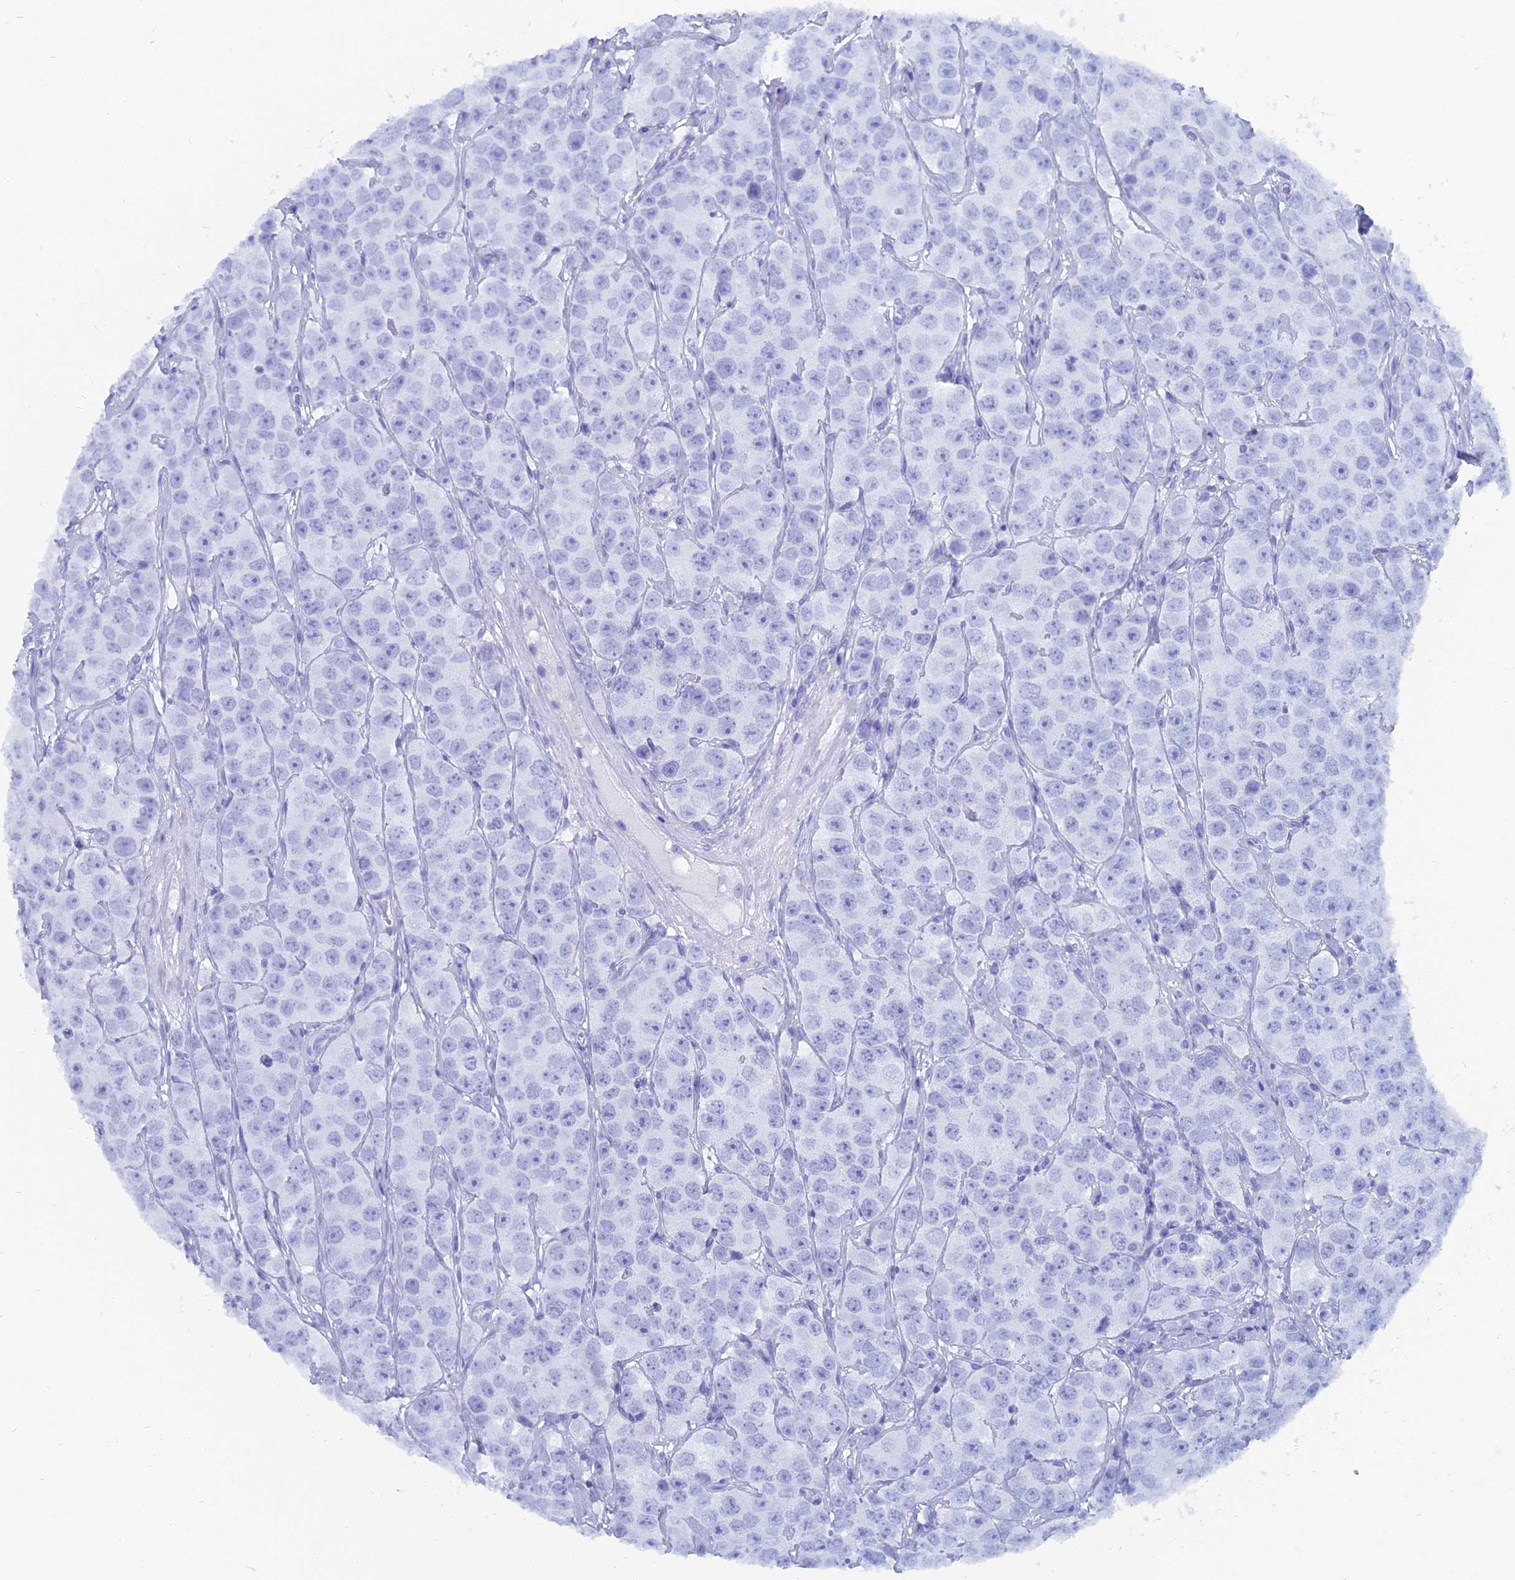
{"staining": {"intensity": "negative", "quantity": "none", "location": "none"}, "tissue": "testis cancer", "cell_type": "Tumor cells", "image_type": "cancer", "snomed": [{"axis": "morphology", "description": "Seminoma, NOS"}, {"axis": "topography", "description": "Testis"}], "caption": "Testis cancer was stained to show a protein in brown. There is no significant expression in tumor cells.", "gene": "CAPS", "patient": {"sex": "male", "age": 28}}